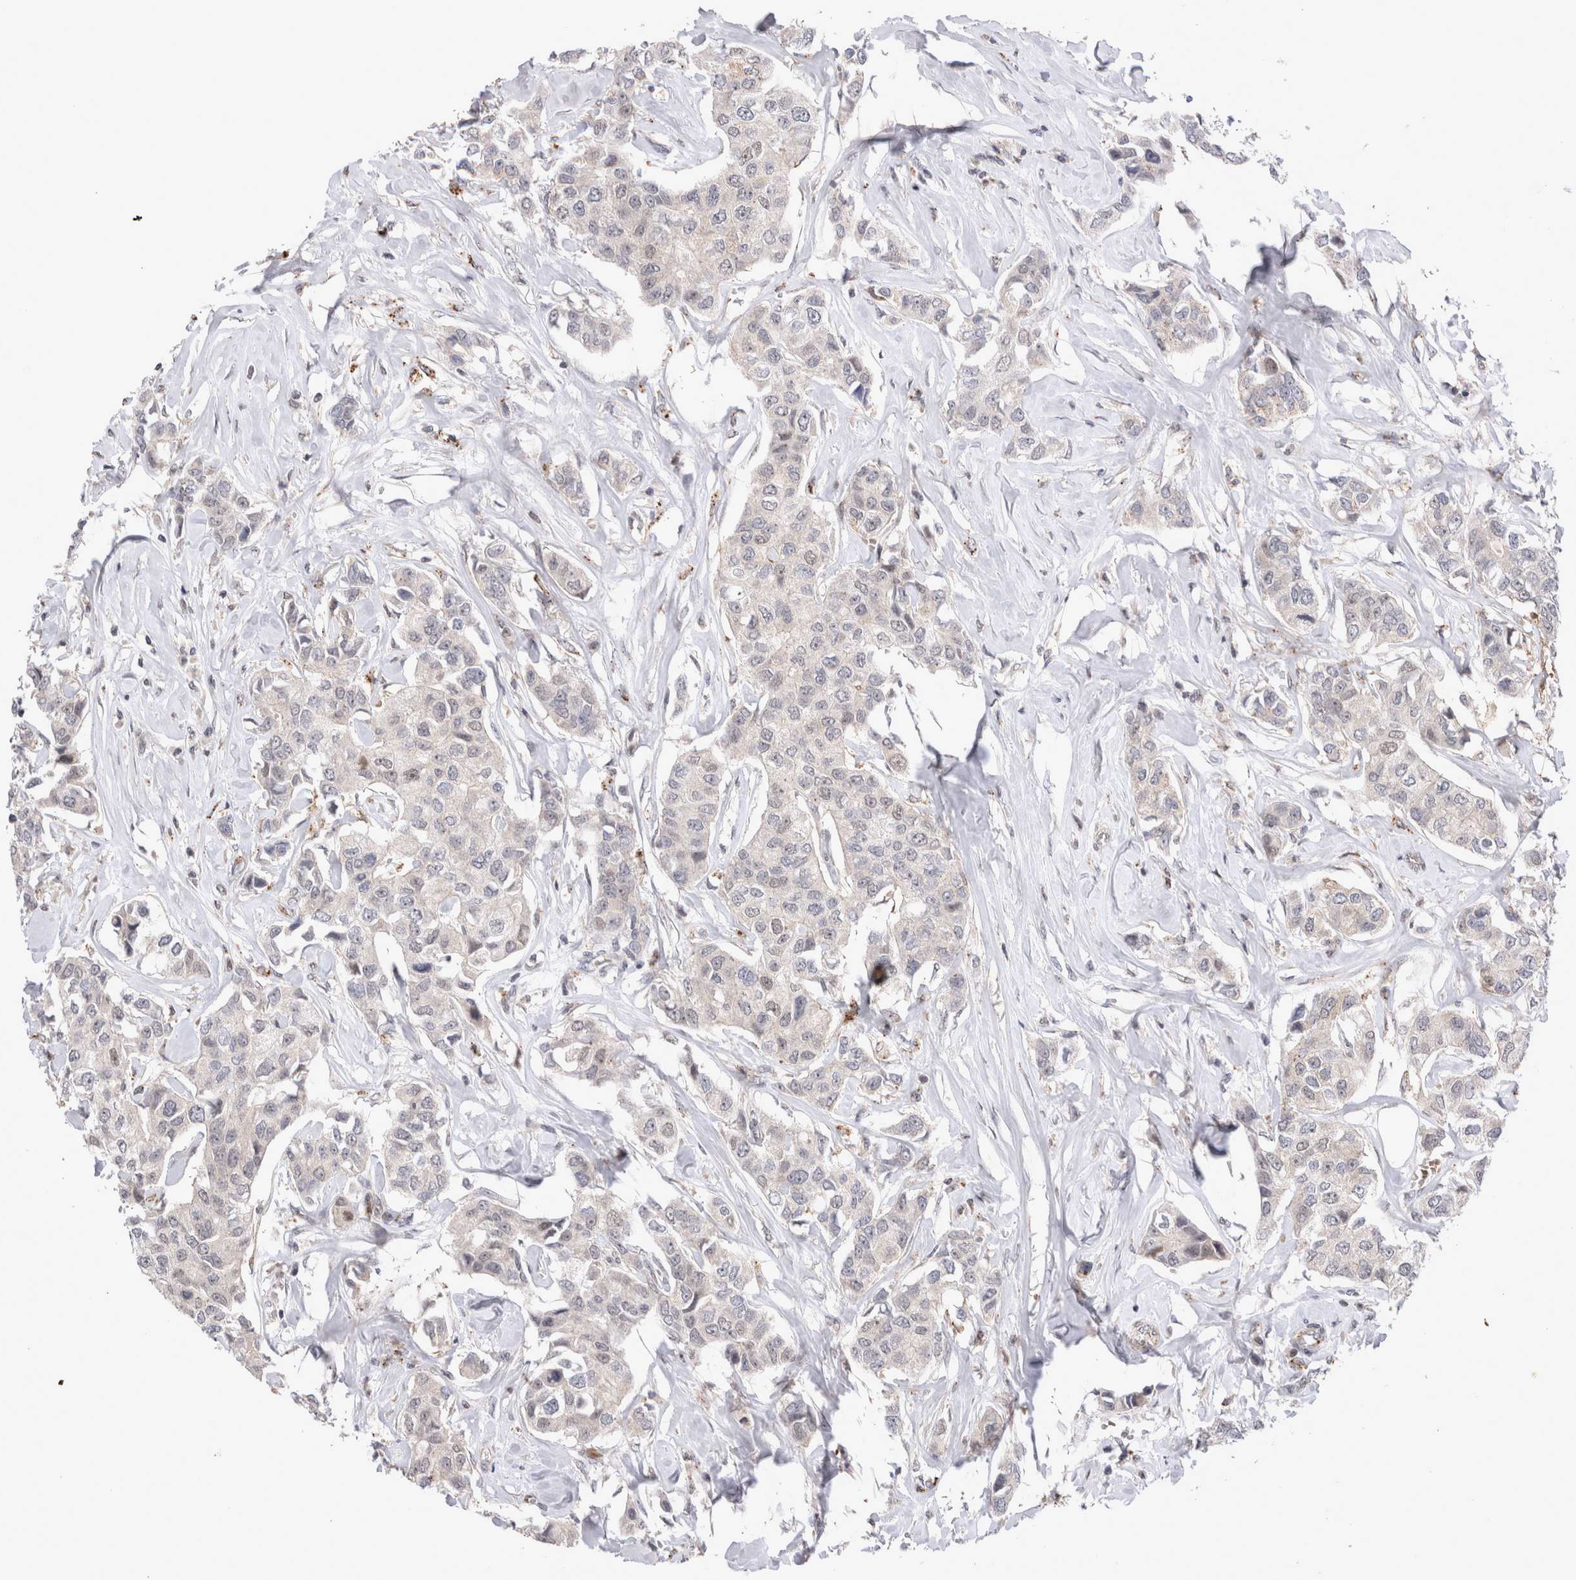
{"staining": {"intensity": "negative", "quantity": "none", "location": "none"}, "tissue": "breast cancer", "cell_type": "Tumor cells", "image_type": "cancer", "snomed": [{"axis": "morphology", "description": "Duct carcinoma"}, {"axis": "topography", "description": "Breast"}], "caption": "This is an immunohistochemistry photomicrograph of breast intraductal carcinoma. There is no positivity in tumor cells.", "gene": "STK11", "patient": {"sex": "female", "age": 80}}